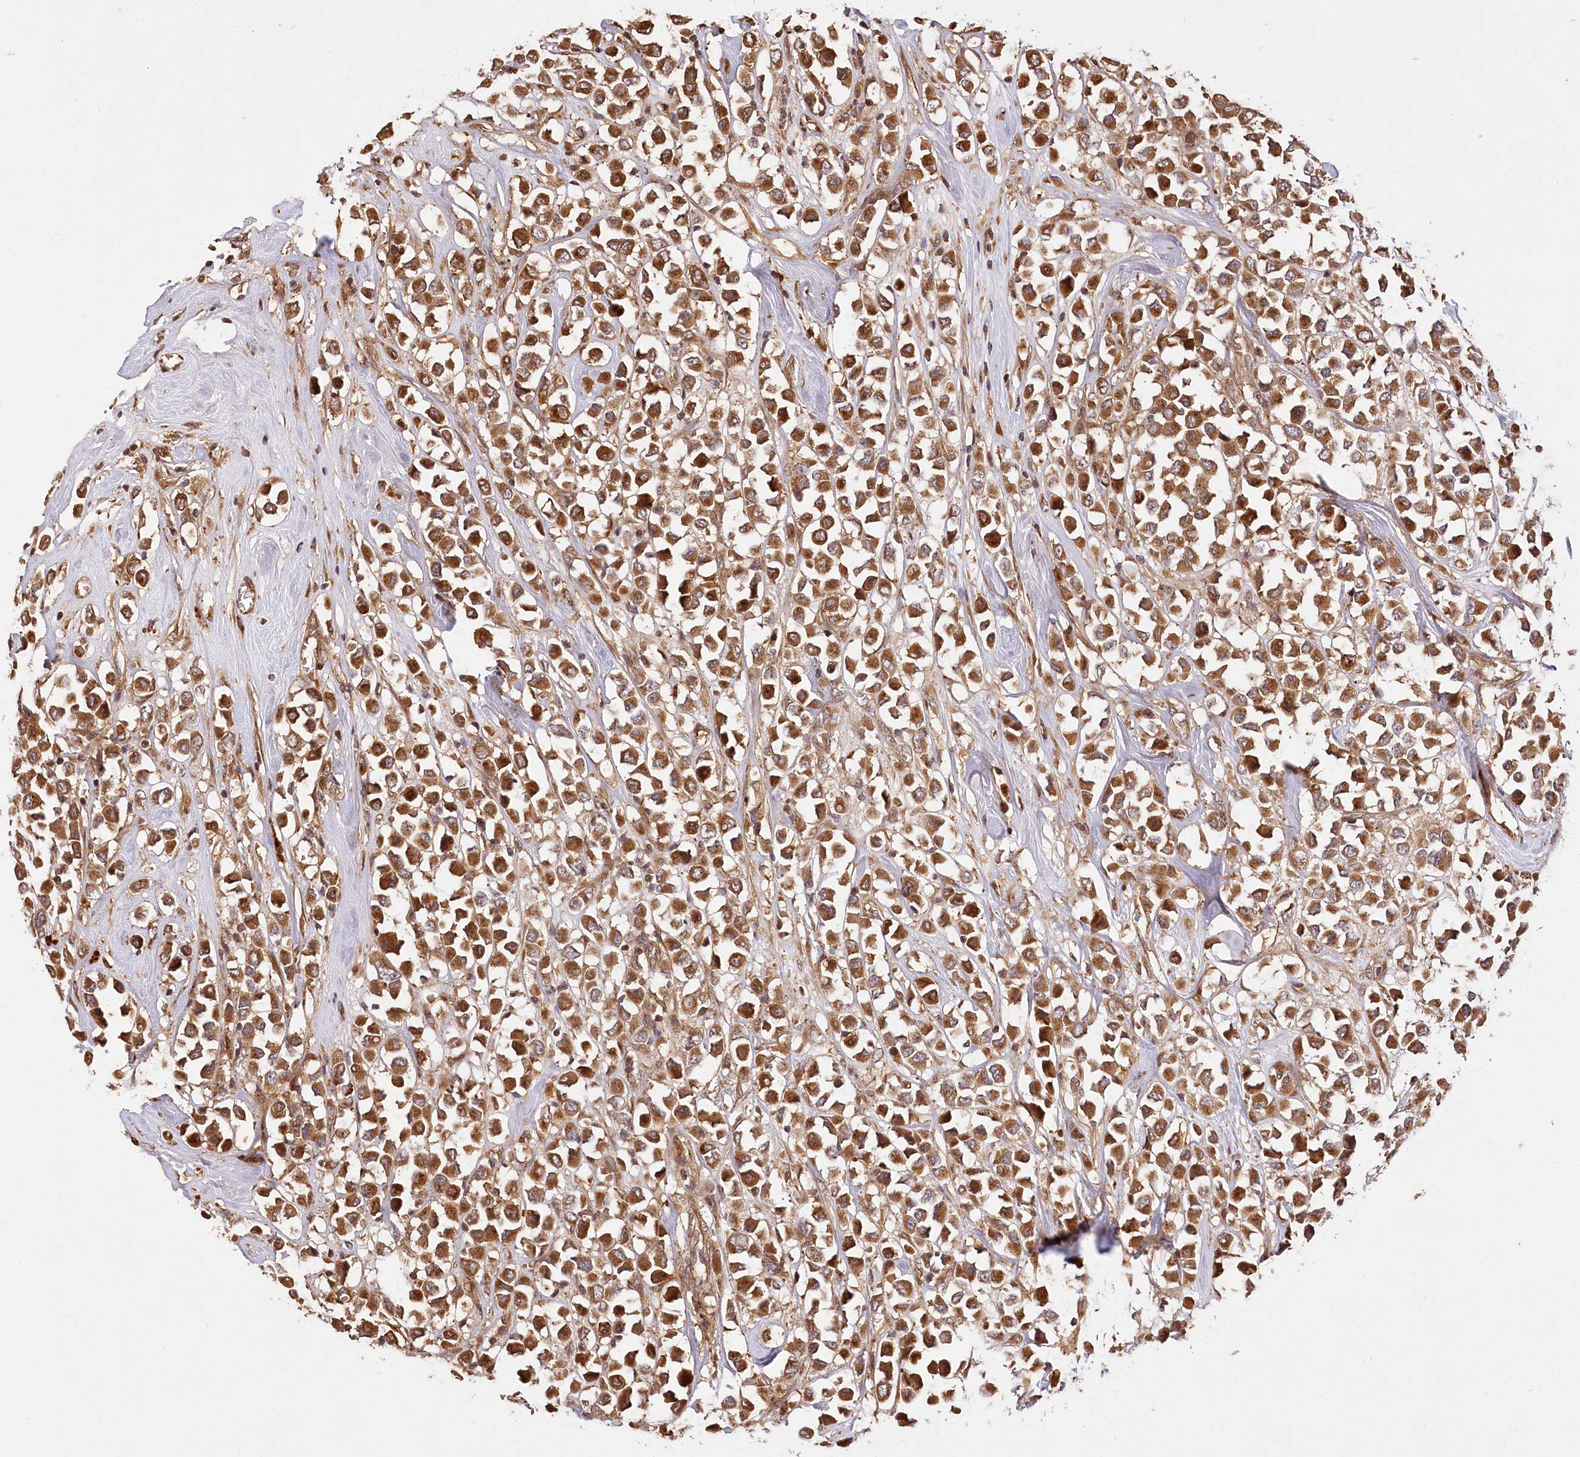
{"staining": {"intensity": "strong", "quantity": ">75%", "location": "cytoplasmic/membranous"}, "tissue": "breast cancer", "cell_type": "Tumor cells", "image_type": "cancer", "snomed": [{"axis": "morphology", "description": "Duct carcinoma"}, {"axis": "topography", "description": "Breast"}], "caption": "Breast cancer stained with a protein marker demonstrates strong staining in tumor cells.", "gene": "LSS", "patient": {"sex": "female", "age": 61}}